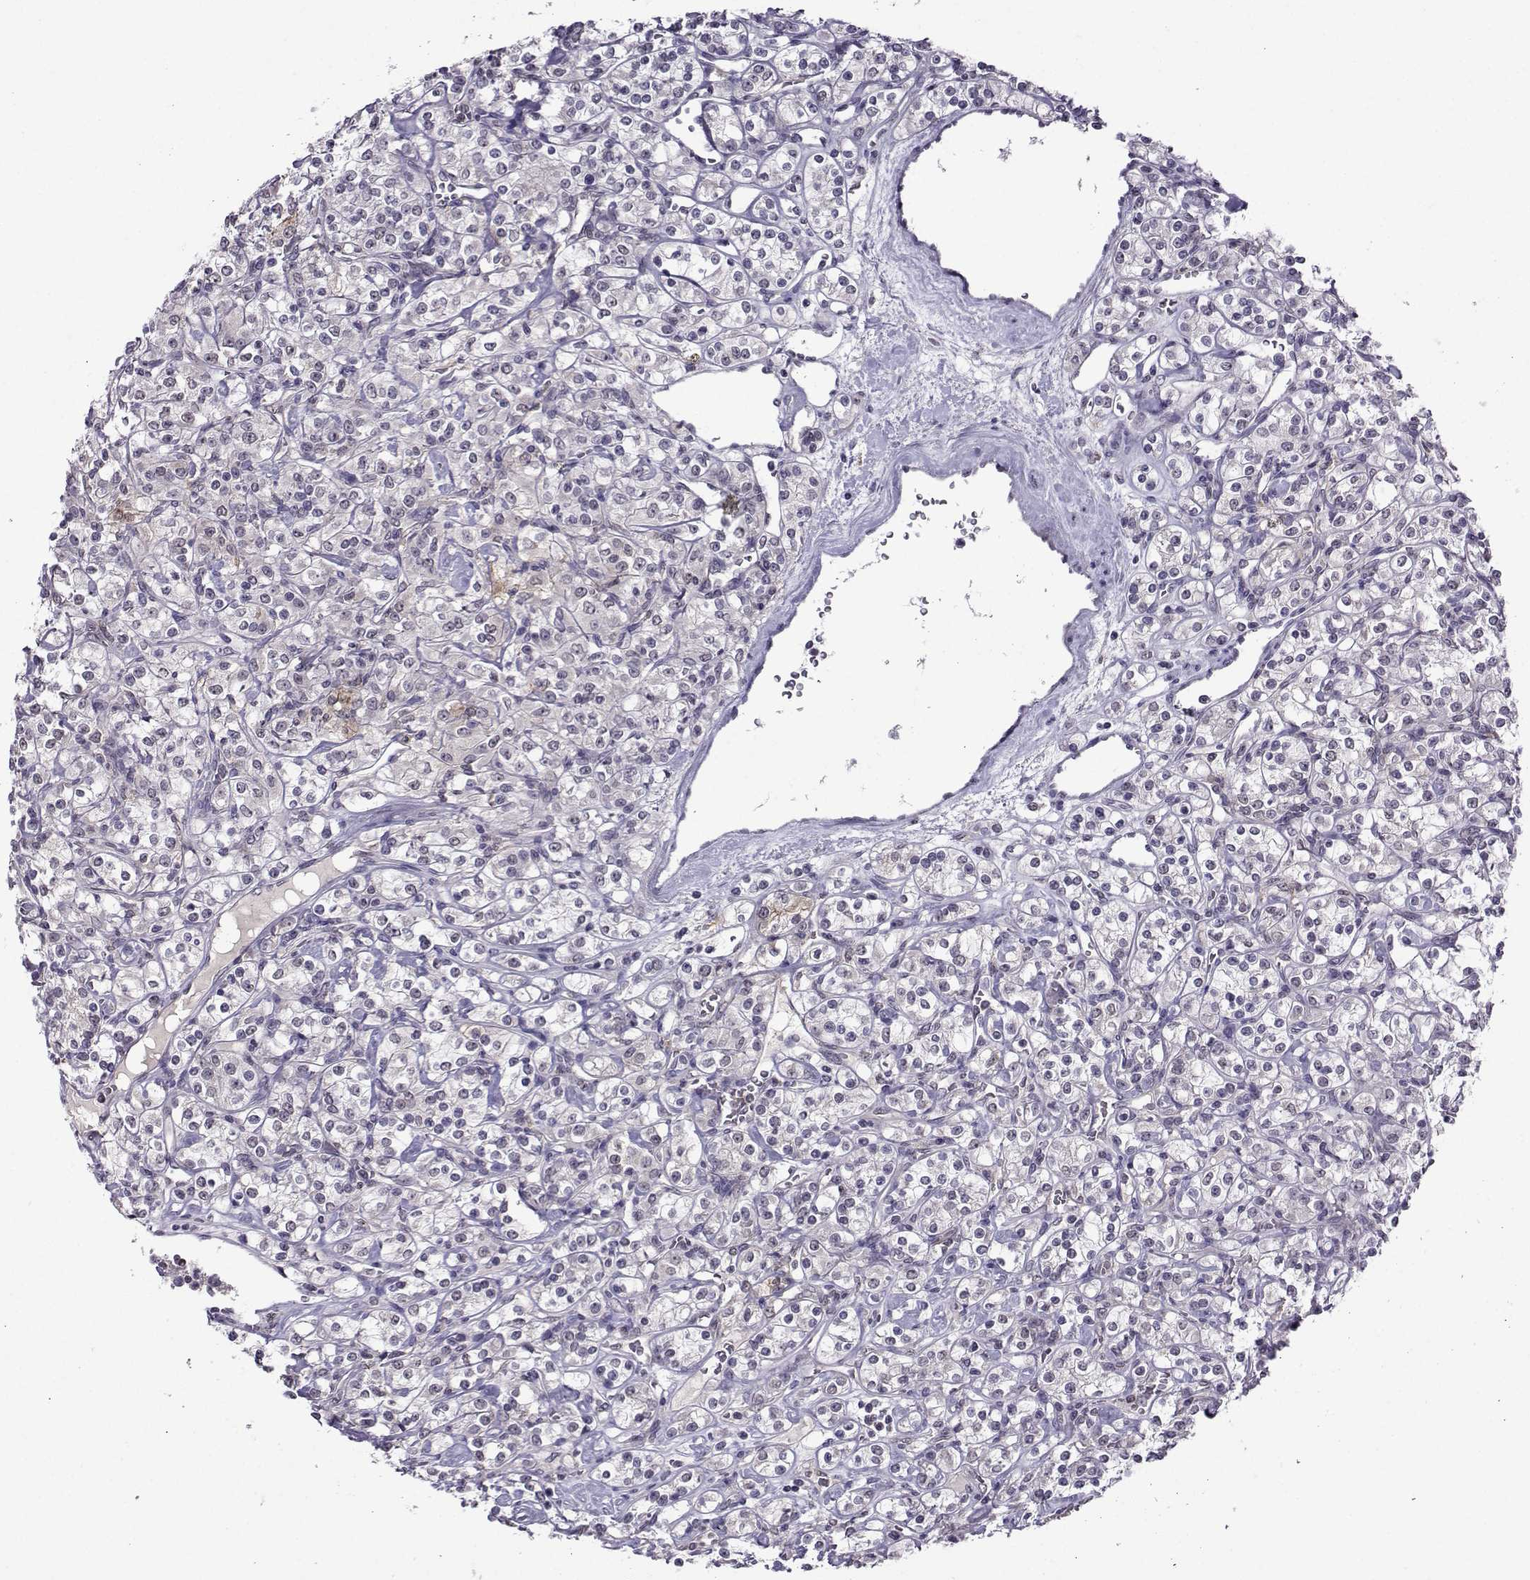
{"staining": {"intensity": "negative", "quantity": "none", "location": "none"}, "tissue": "renal cancer", "cell_type": "Tumor cells", "image_type": "cancer", "snomed": [{"axis": "morphology", "description": "Adenocarcinoma, NOS"}, {"axis": "topography", "description": "Kidney"}], "caption": "Immunohistochemistry (IHC) of renal cancer shows no expression in tumor cells. (Stains: DAB immunohistochemistry (IHC) with hematoxylin counter stain, Microscopy: brightfield microscopy at high magnification).", "gene": "DDX20", "patient": {"sex": "male", "age": 77}}